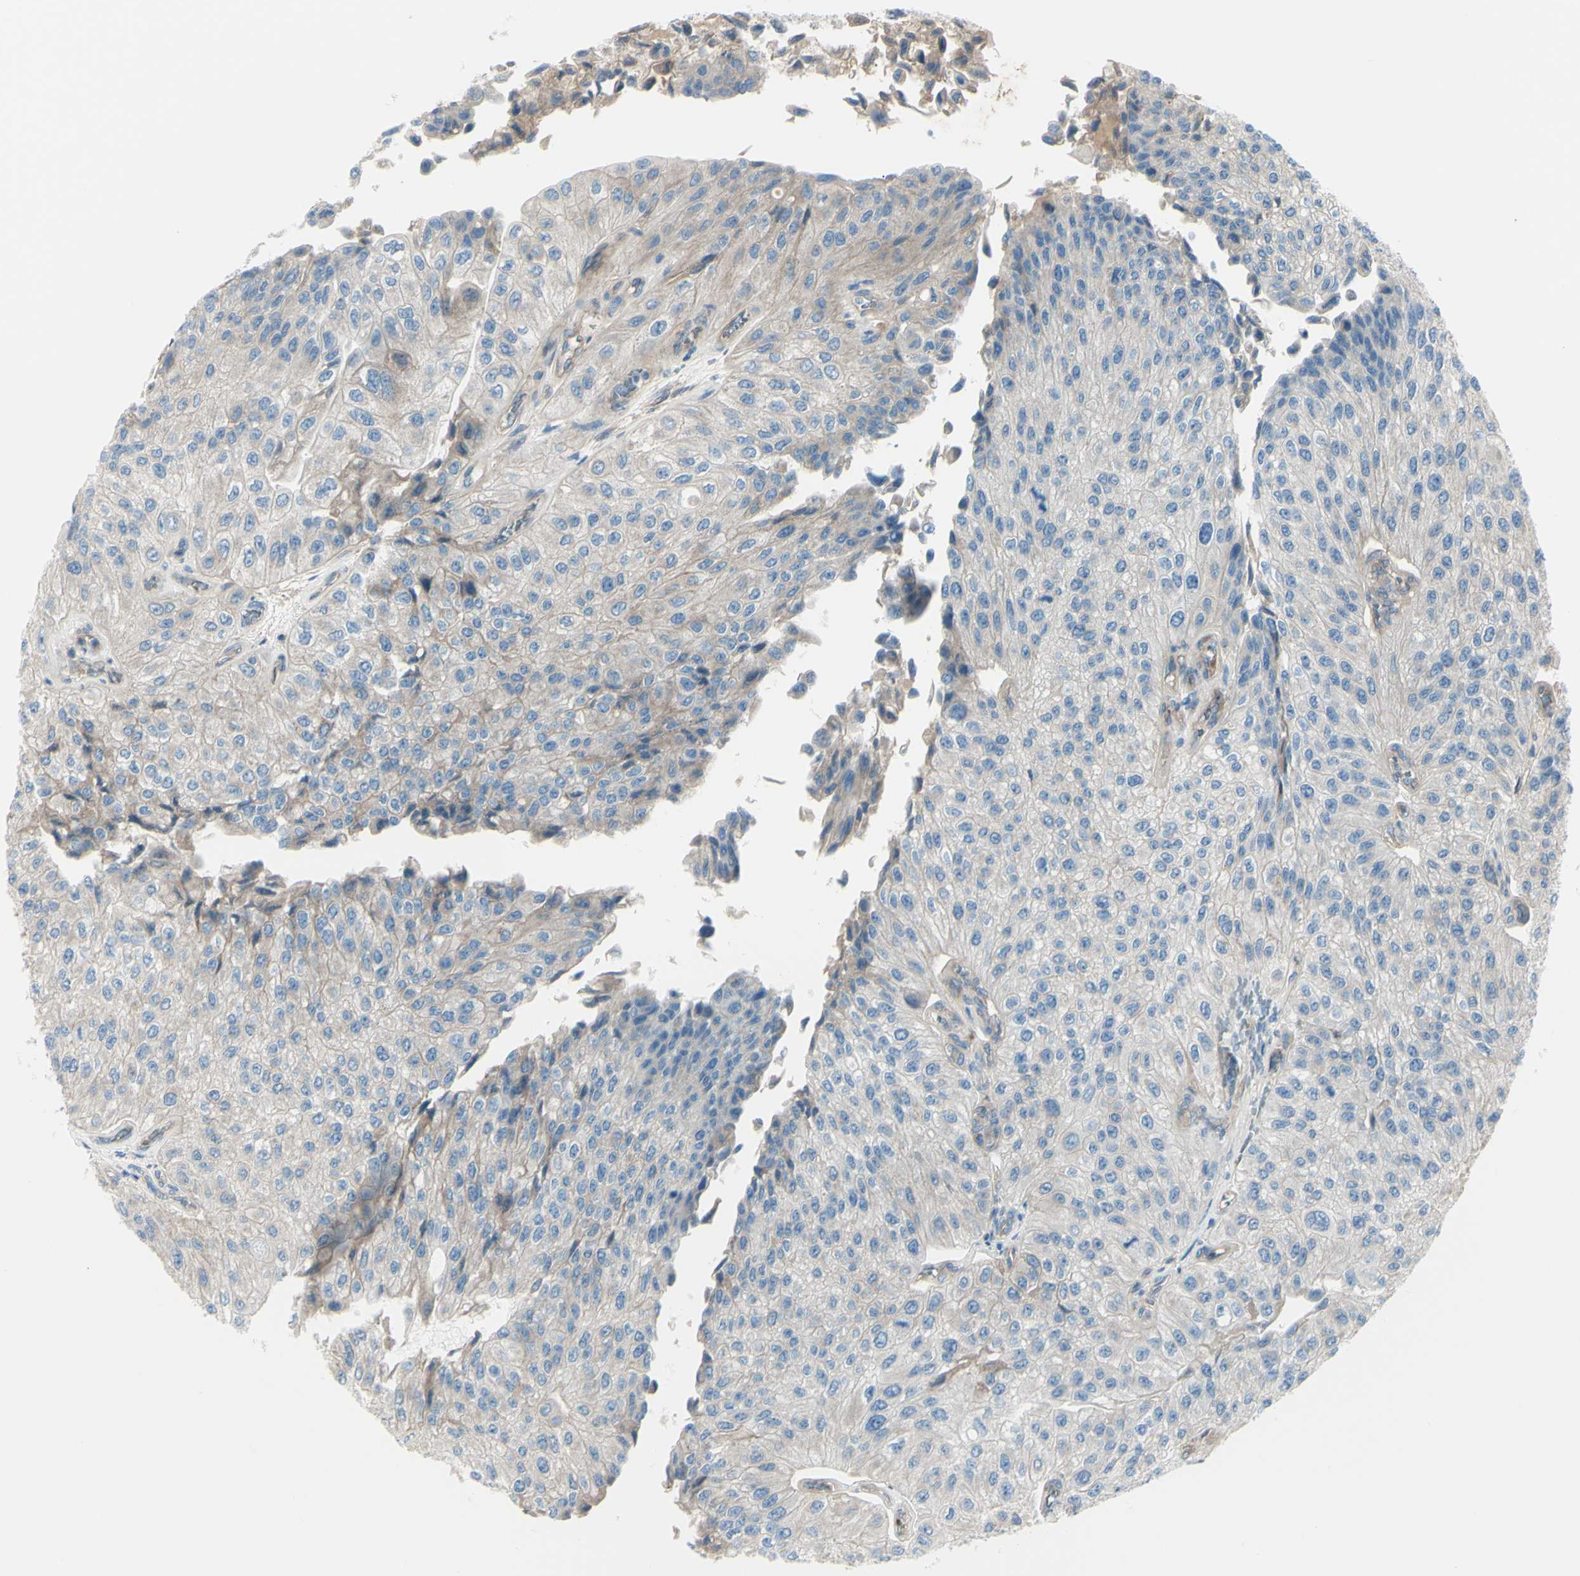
{"staining": {"intensity": "weak", "quantity": ">75%", "location": "cytoplasmic/membranous"}, "tissue": "urothelial cancer", "cell_type": "Tumor cells", "image_type": "cancer", "snomed": [{"axis": "morphology", "description": "Urothelial carcinoma, High grade"}, {"axis": "topography", "description": "Kidney"}, {"axis": "topography", "description": "Urinary bladder"}], "caption": "An IHC image of tumor tissue is shown. Protein staining in brown highlights weak cytoplasmic/membranous positivity in urothelial cancer within tumor cells.", "gene": "PCDHGA2", "patient": {"sex": "male", "age": 77}}